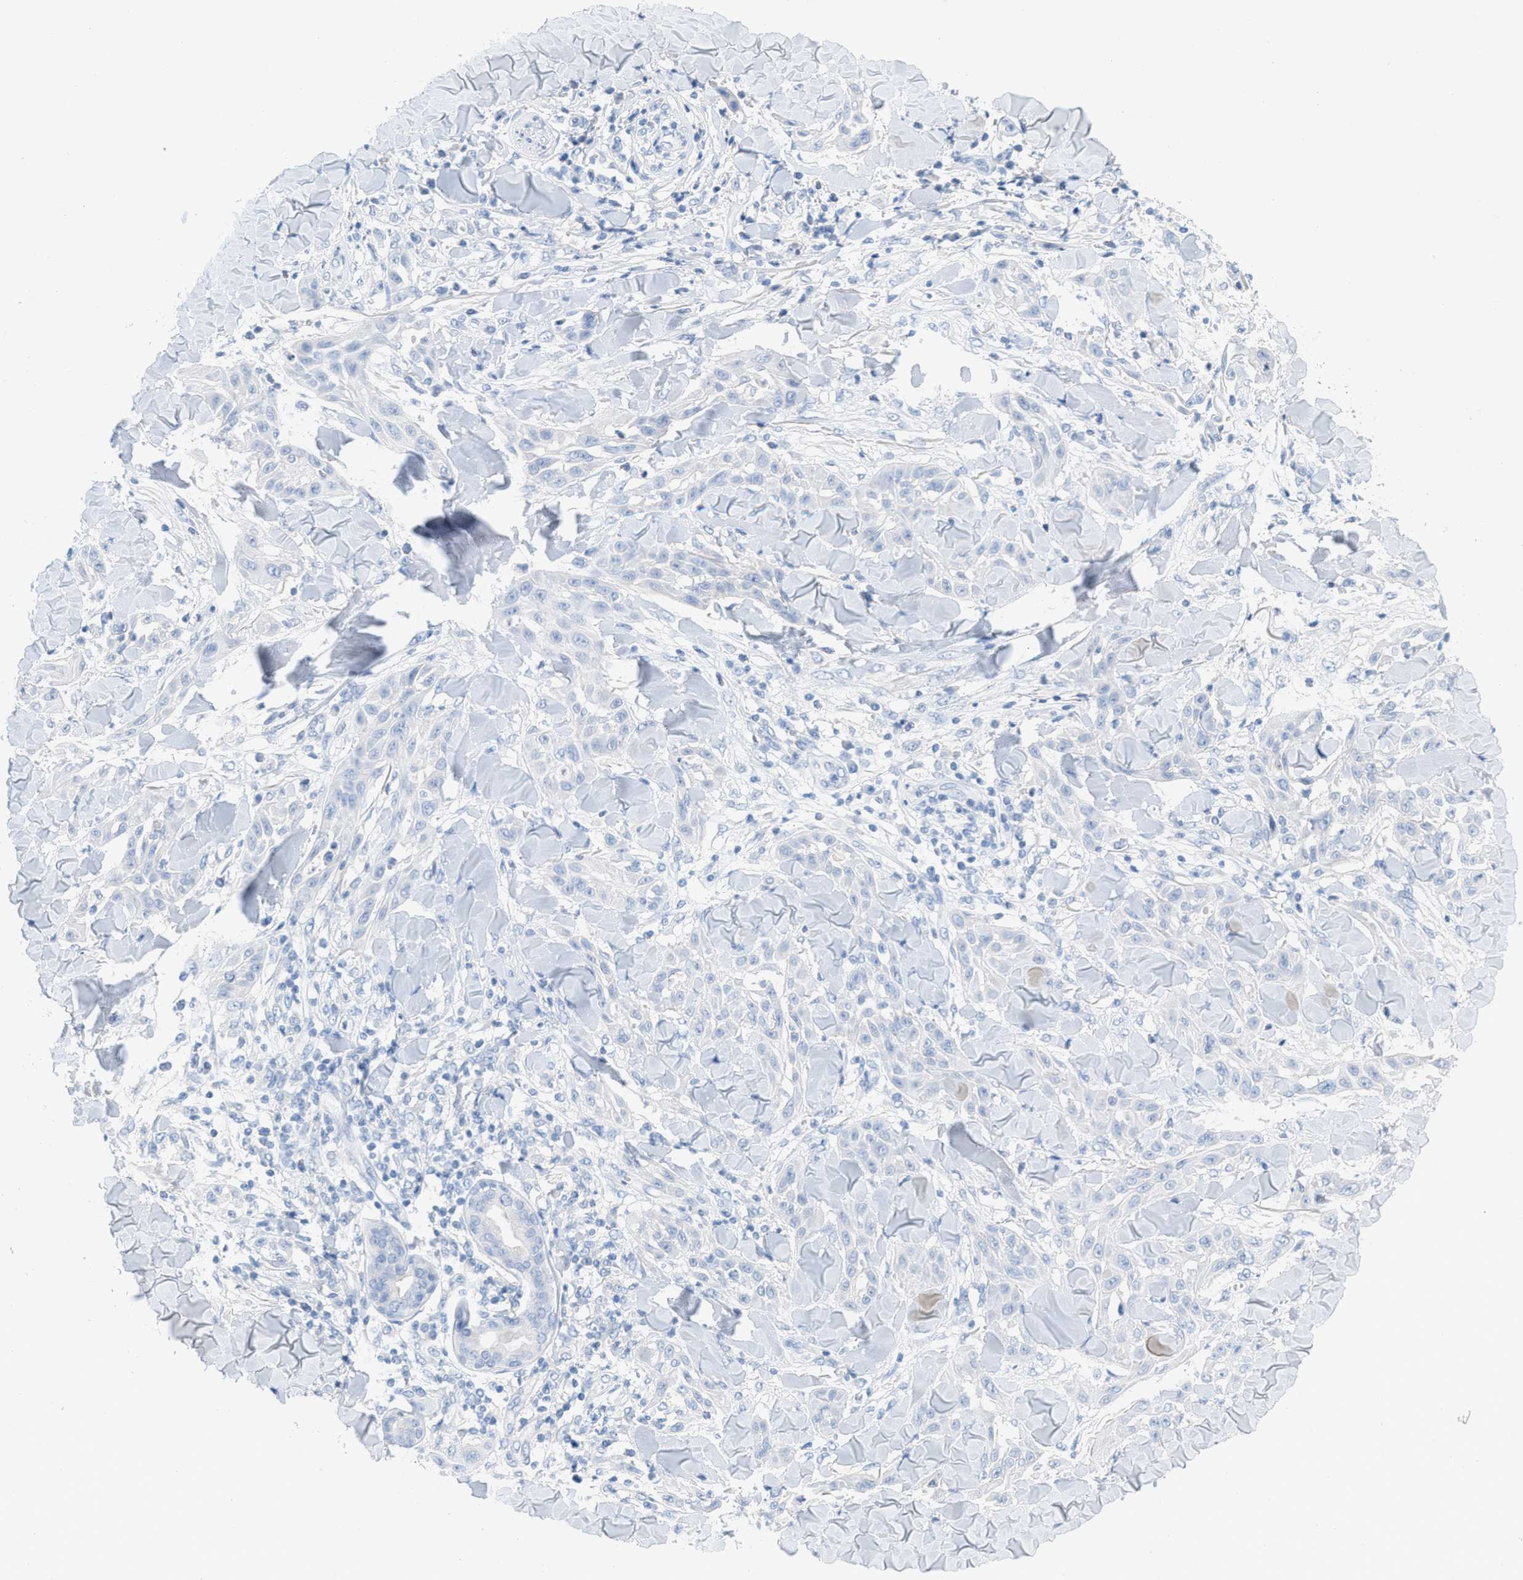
{"staining": {"intensity": "negative", "quantity": "none", "location": "none"}, "tissue": "skin cancer", "cell_type": "Tumor cells", "image_type": "cancer", "snomed": [{"axis": "morphology", "description": "Squamous cell carcinoma, NOS"}, {"axis": "topography", "description": "Skin"}], "caption": "An IHC histopathology image of skin squamous cell carcinoma is shown. There is no staining in tumor cells of skin squamous cell carcinoma.", "gene": "PAPPA", "patient": {"sex": "male", "age": 24}}